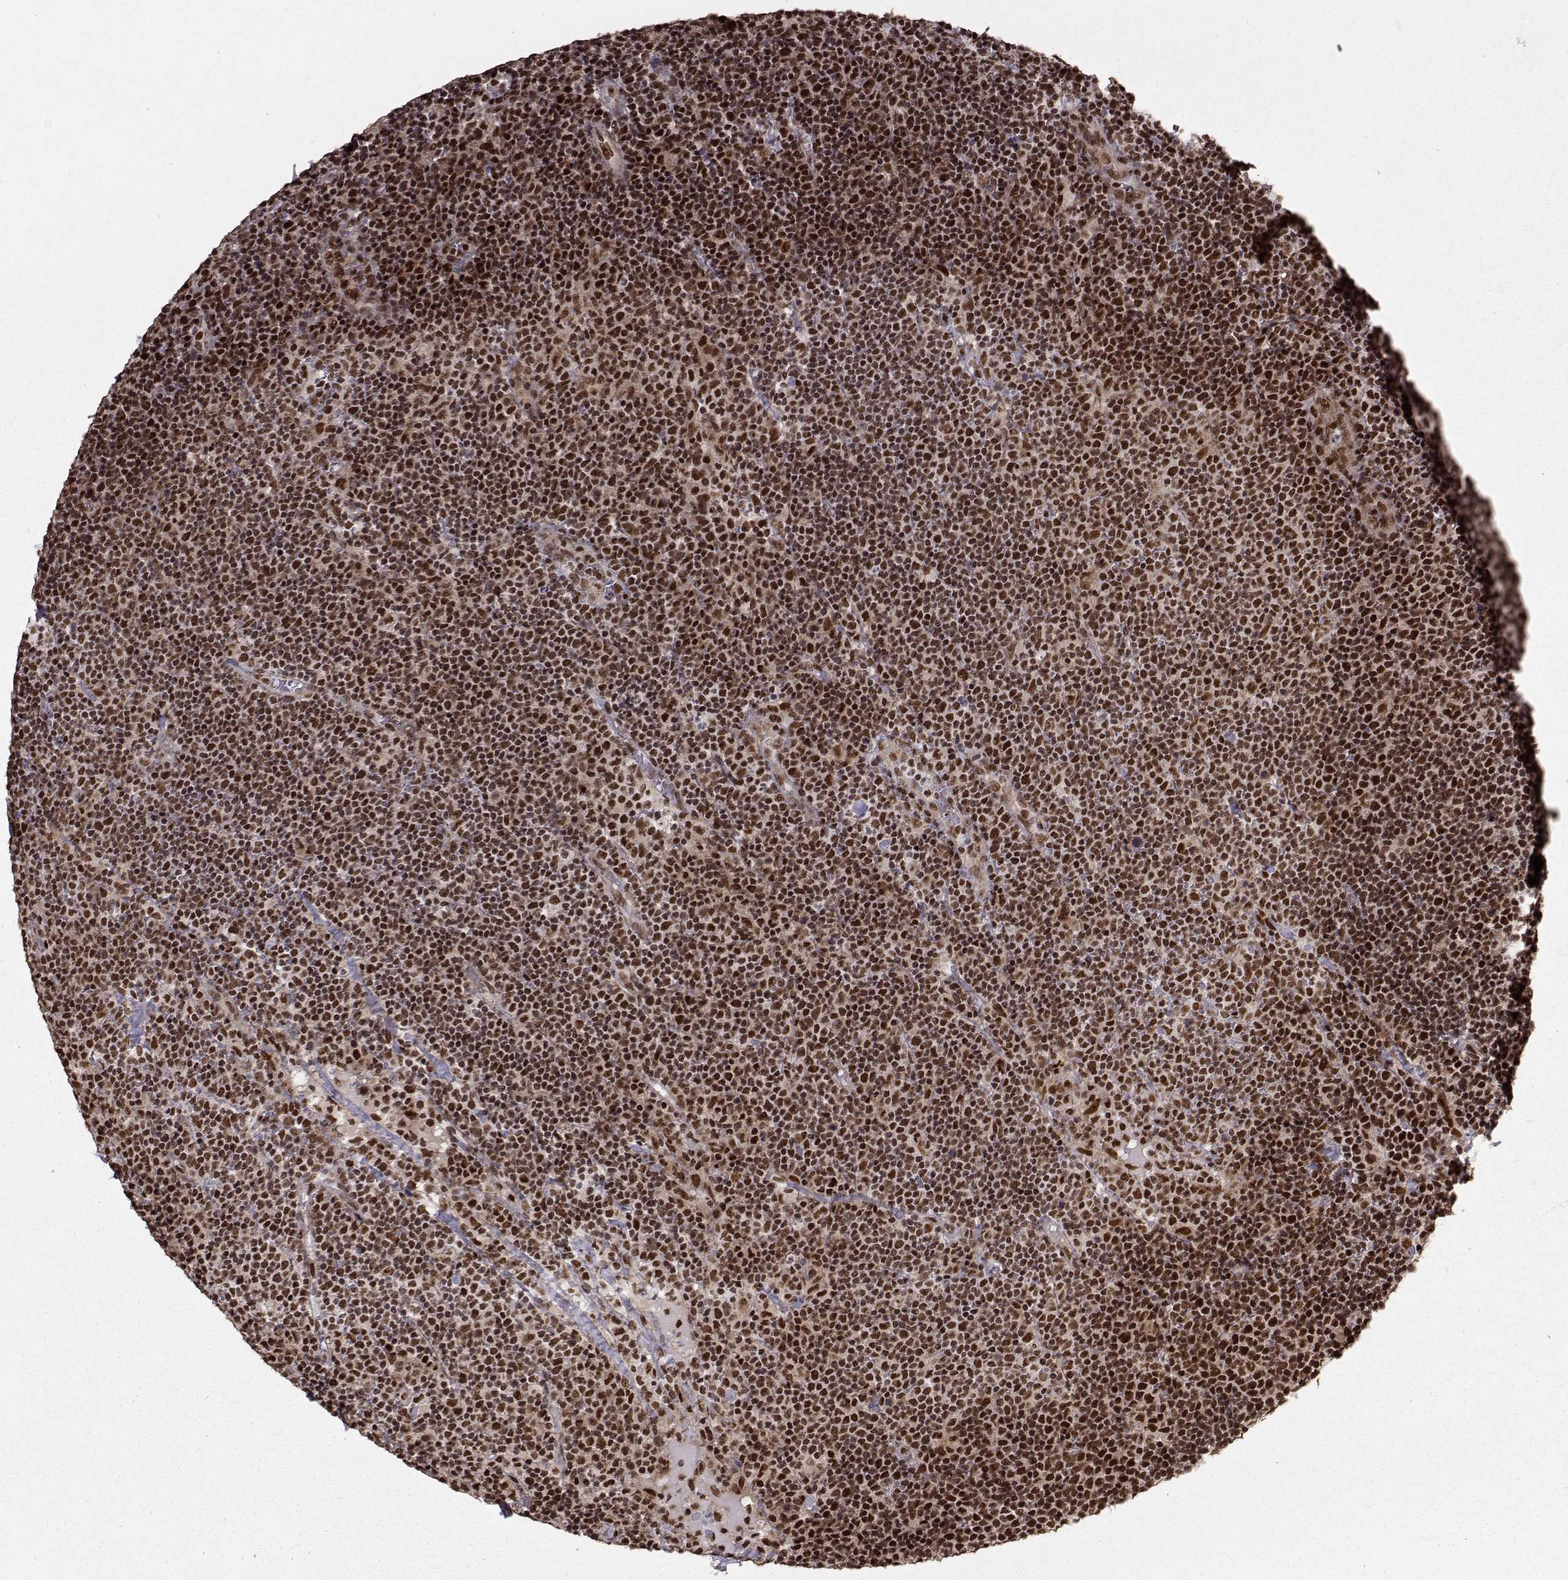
{"staining": {"intensity": "strong", "quantity": ">75%", "location": "nuclear"}, "tissue": "lymphoma", "cell_type": "Tumor cells", "image_type": "cancer", "snomed": [{"axis": "morphology", "description": "Malignant lymphoma, non-Hodgkin's type, High grade"}, {"axis": "topography", "description": "Lymph node"}], "caption": "Human lymphoma stained with a brown dye shows strong nuclear positive expression in about >75% of tumor cells.", "gene": "SF1", "patient": {"sex": "male", "age": 61}}